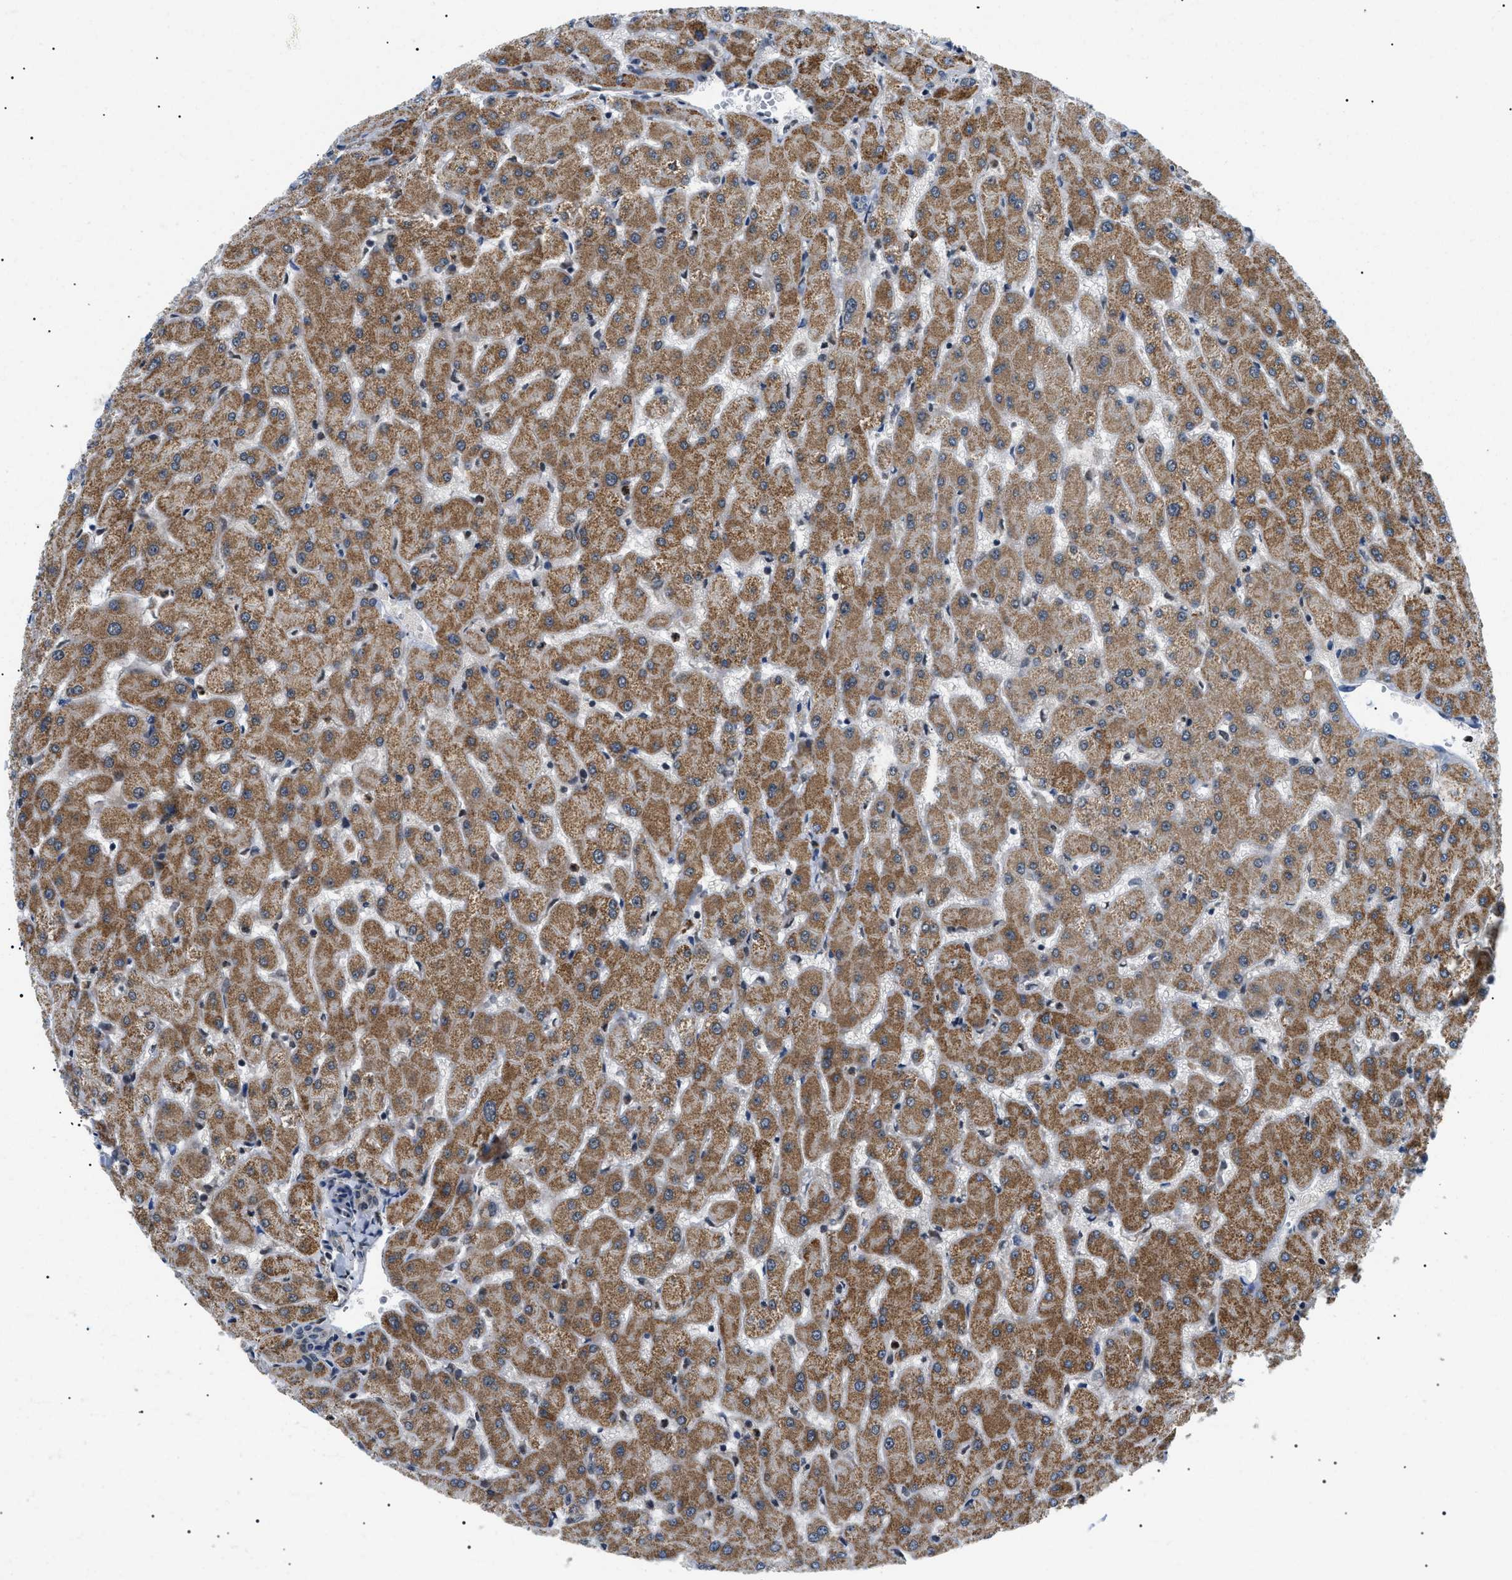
{"staining": {"intensity": "negative", "quantity": "none", "location": "none"}, "tissue": "liver", "cell_type": "Cholangiocytes", "image_type": "normal", "snomed": [{"axis": "morphology", "description": "Normal tissue, NOS"}, {"axis": "topography", "description": "Liver"}], "caption": "IHC of normal liver shows no staining in cholangiocytes. (Brightfield microscopy of DAB (3,3'-diaminobenzidine) IHC at high magnification).", "gene": "RBM15", "patient": {"sex": "female", "age": 63}}